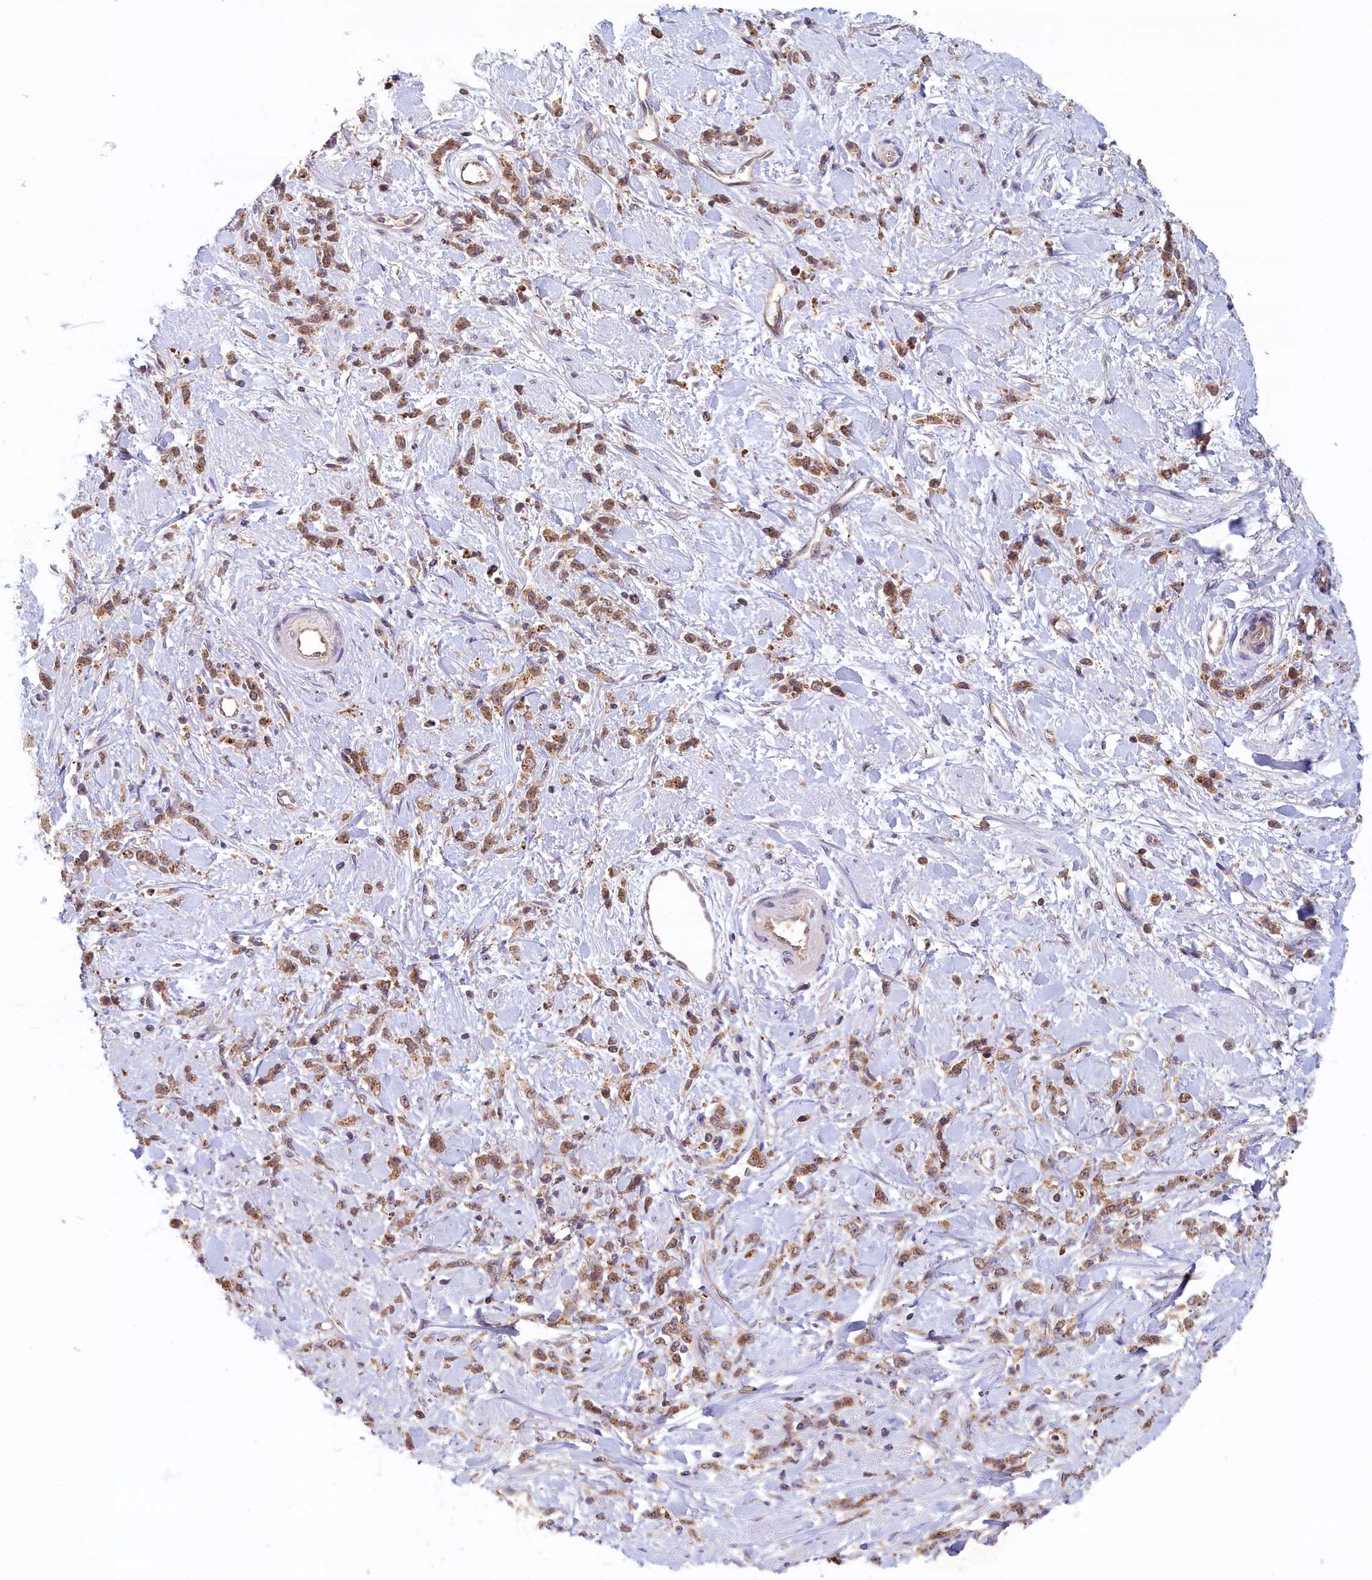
{"staining": {"intensity": "moderate", "quantity": ">75%", "location": "cytoplasmic/membranous,nuclear"}, "tissue": "stomach cancer", "cell_type": "Tumor cells", "image_type": "cancer", "snomed": [{"axis": "morphology", "description": "Adenocarcinoma, NOS"}, {"axis": "topography", "description": "Stomach"}], "caption": "Stomach cancer (adenocarcinoma) stained for a protein (brown) reveals moderate cytoplasmic/membranous and nuclear positive staining in approximately >75% of tumor cells.", "gene": "NUBP2", "patient": {"sex": "female", "age": 60}}